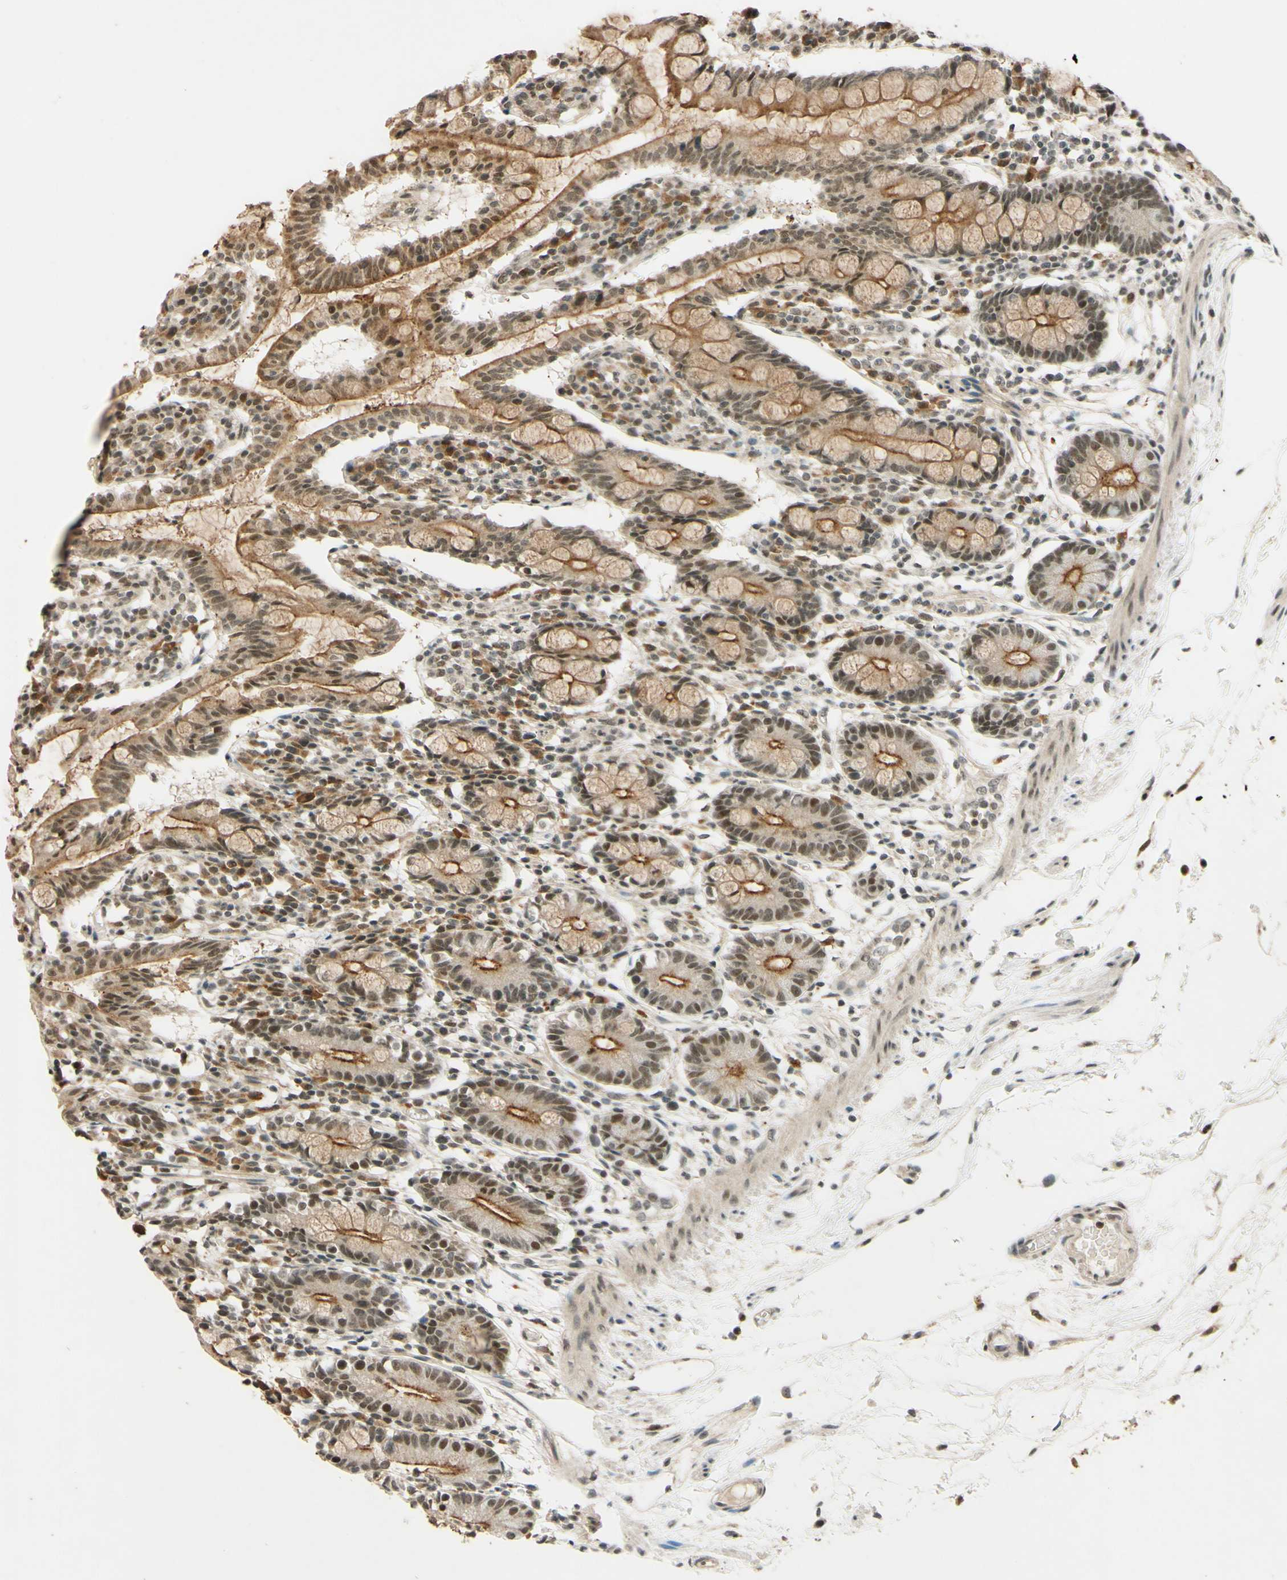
{"staining": {"intensity": "moderate", "quantity": ">75%", "location": "cytoplasmic/membranous,nuclear"}, "tissue": "small intestine", "cell_type": "Glandular cells", "image_type": "normal", "snomed": [{"axis": "morphology", "description": "Normal tissue, NOS"}, {"axis": "morphology", "description": "Cystadenocarcinoma, serous, Metastatic site"}, {"axis": "topography", "description": "Small intestine"}], "caption": "A photomicrograph showing moderate cytoplasmic/membranous,nuclear staining in approximately >75% of glandular cells in normal small intestine, as visualized by brown immunohistochemical staining.", "gene": "SMARCB1", "patient": {"sex": "female", "age": 61}}